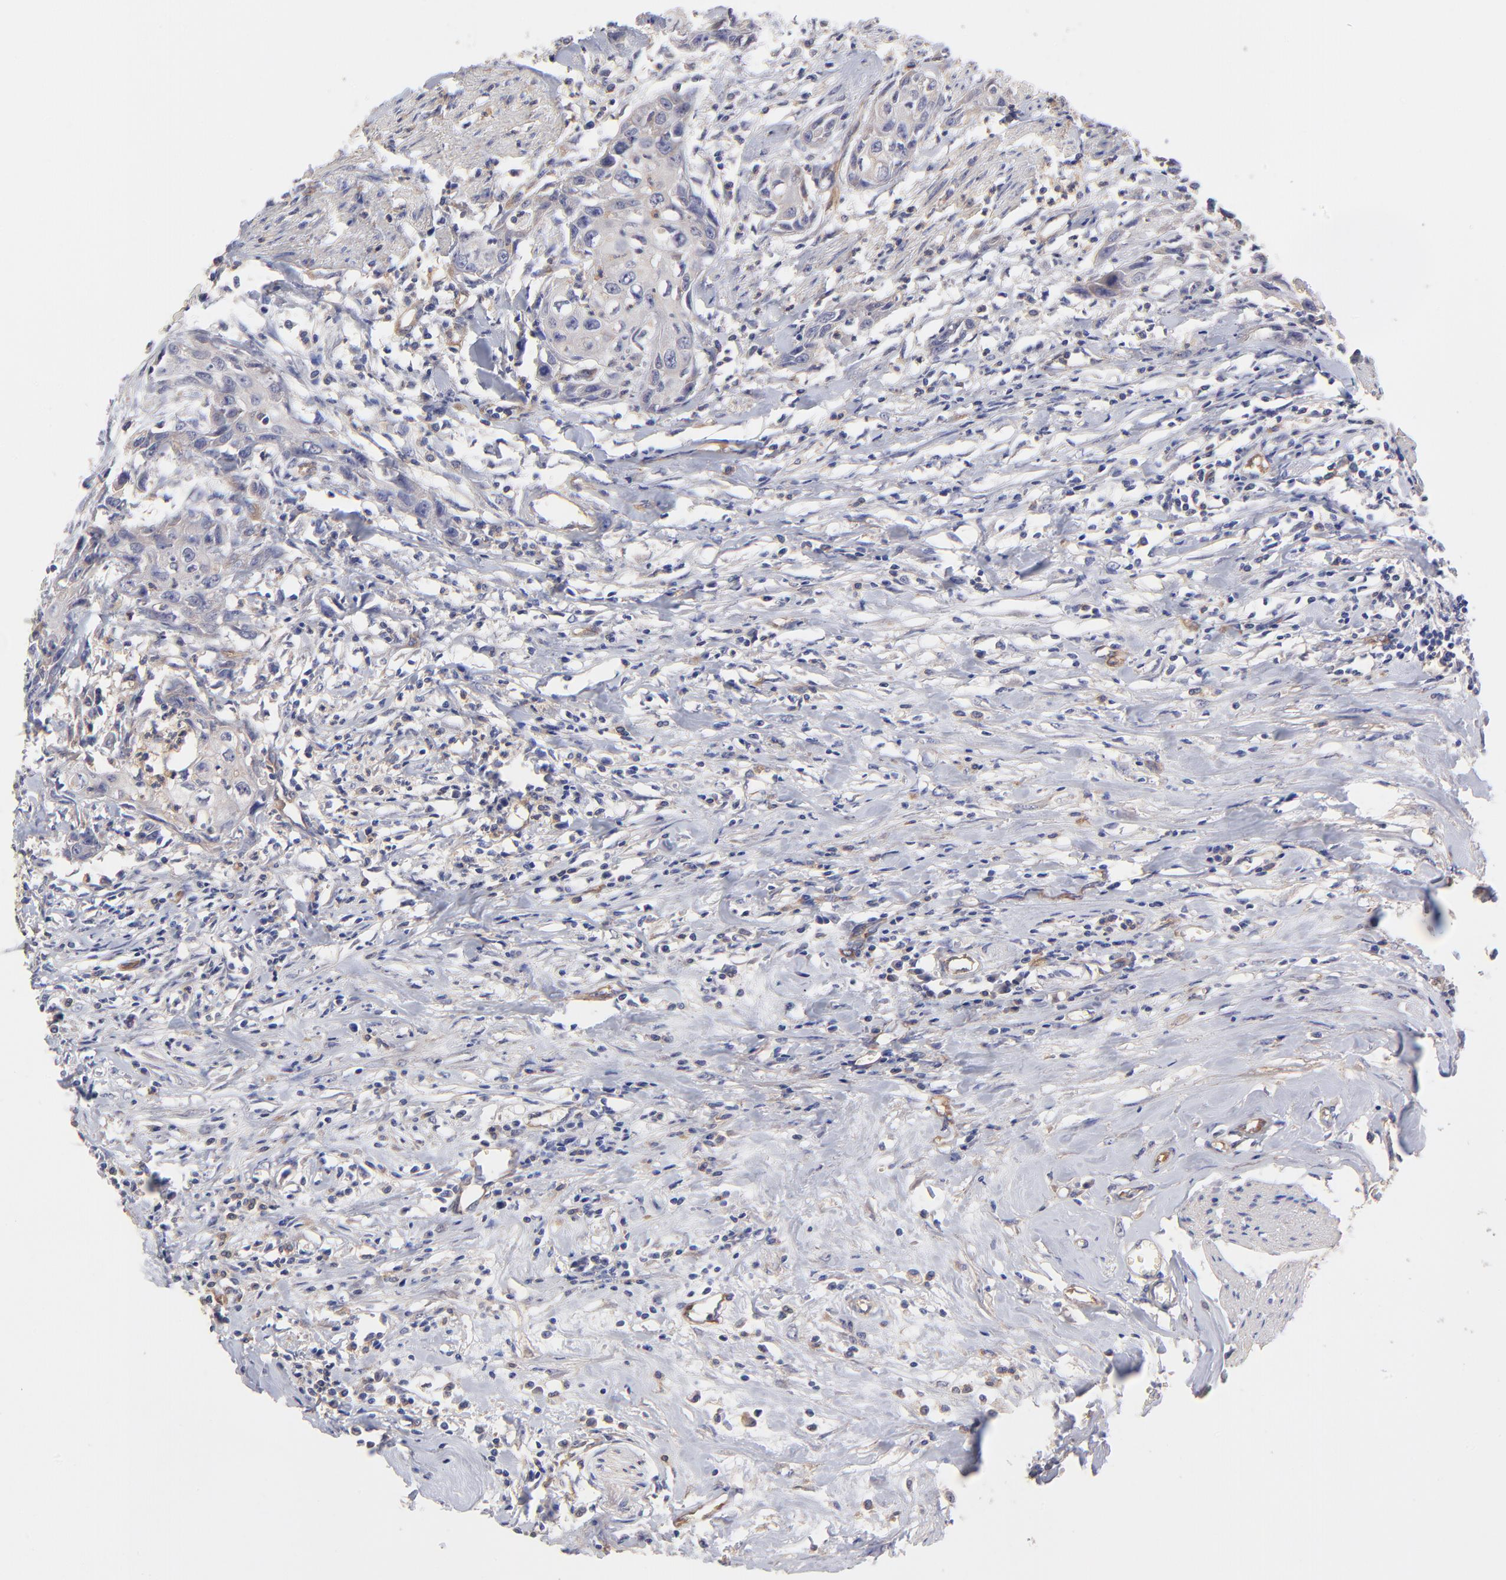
{"staining": {"intensity": "negative", "quantity": "none", "location": "none"}, "tissue": "urothelial cancer", "cell_type": "Tumor cells", "image_type": "cancer", "snomed": [{"axis": "morphology", "description": "Urothelial carcinoma, High grade"}, {"axis": "topography", "description": "Urinary bladder"}], "caption": "IHC micrograph of high-grade urothelial carcinoma stained for a protein (brown), which demonstrates no staining in tumor cells.", "gene": "ASB7", "patient": {"sex": "male", "age": 54}}